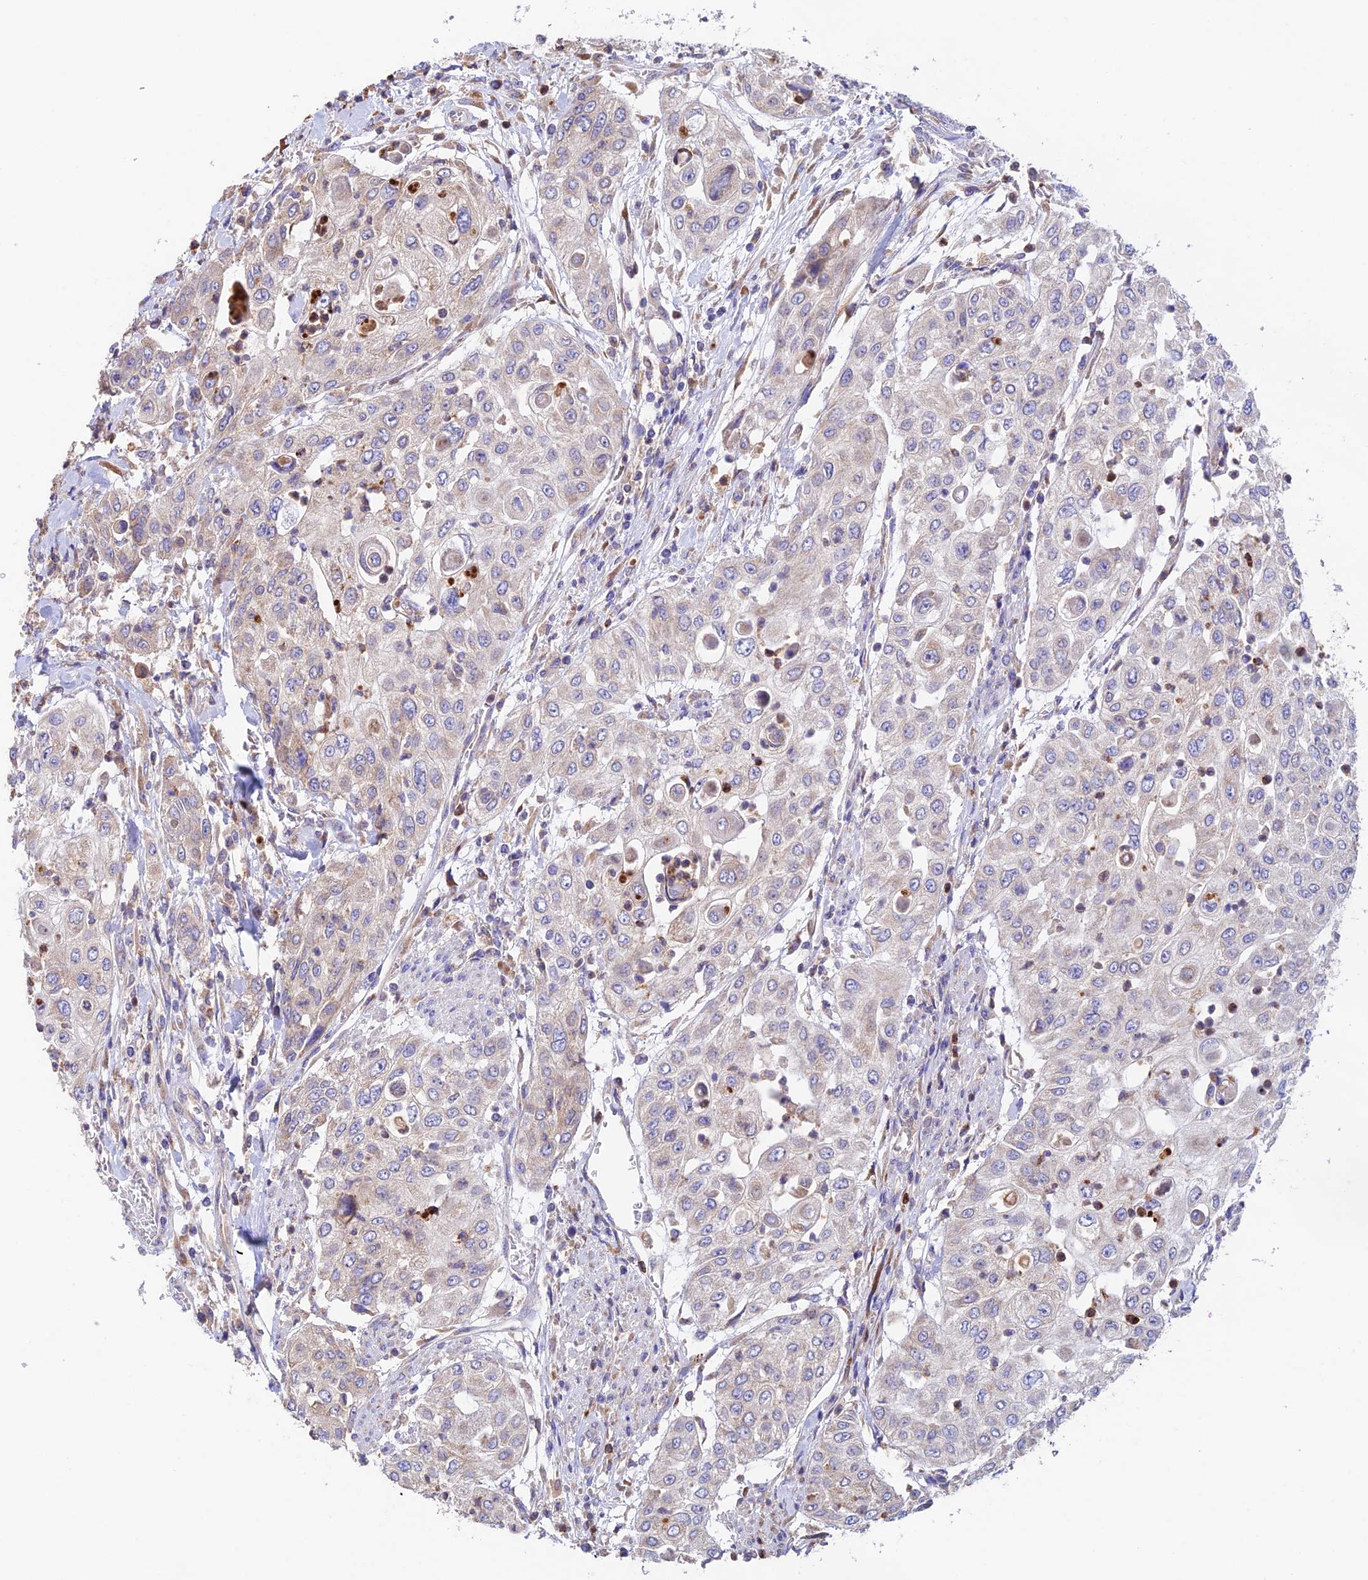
{"staining": {"intensity": "negative", "quantity": "none", "location": "none"}, "tissue": "urothelial cancer", "cell_type": "Tumor cells", "image_type": "cancer", "snomed": [{"axis": "morphology", "description": "Urothelial carcinoma, High grade"}, {"axis": "topography", "description": "Urinary bladder"}], "caption": "Image shows no protein expression in tumor cells of high-grade urothelial carcinoma tissue.", "gene": "EMC3", "patient": {"sex": "female", "age": 79}}